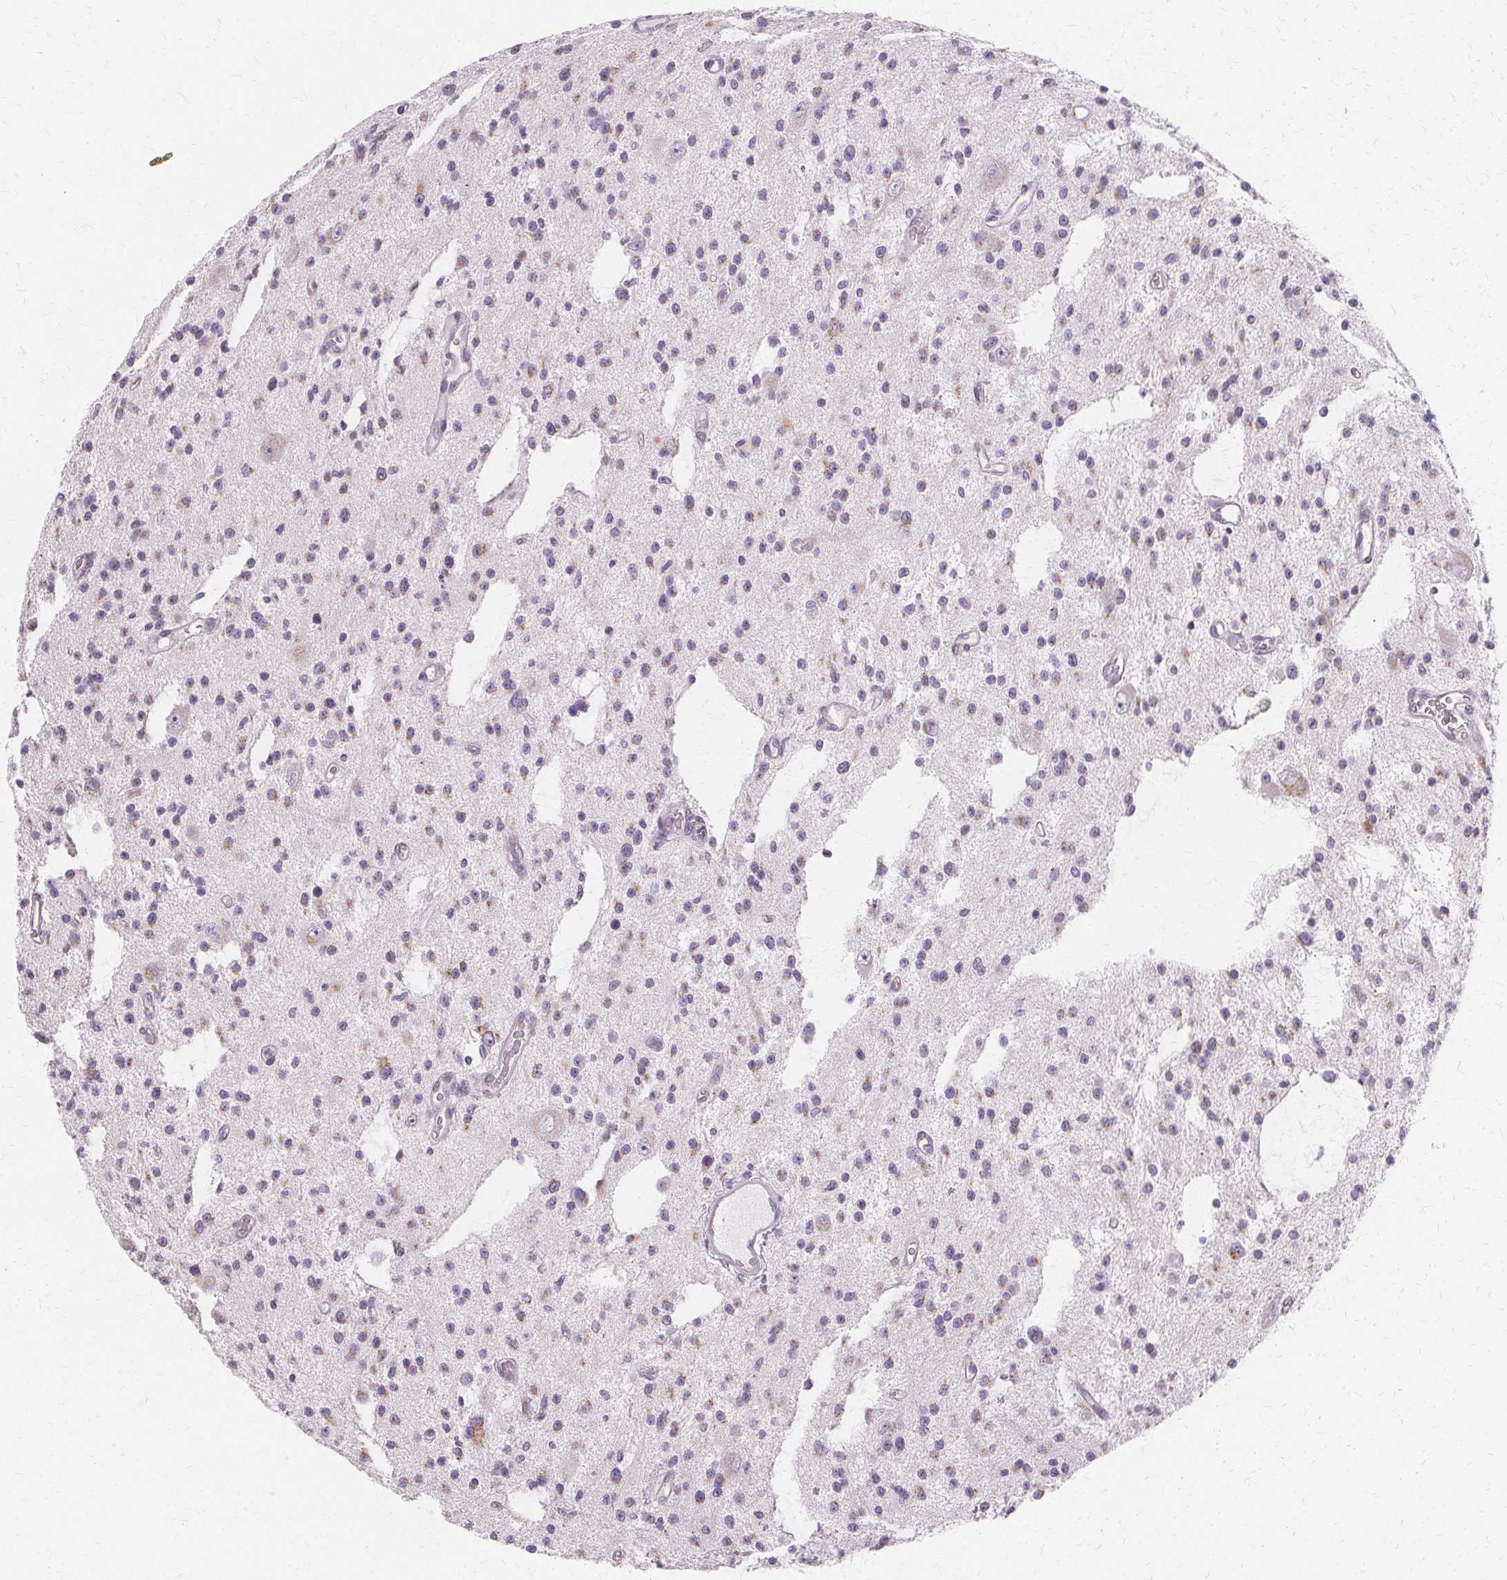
{"staining": {"intensity": "negative", "quantity": "none", "location": "none"}, "tissue": "glioma", "cell_type": "Tumor cells", "image_type": "cancer", "snomed": [{"axis": "morphology", "description": "Glioma, malignant, Low grade"}, {"axis": "topography", "description": "Brain"}], "caption": "Histopathology image shows no protein staining in tumor cells of glioma tissue. The staining is performed using DAB (3,3'-diaminobenzidine) brown chromogen with nuclei counter-stained in using hematoxylin.", "gene": "FCRL3", "patient": {"sex": "male", "age": 43}}